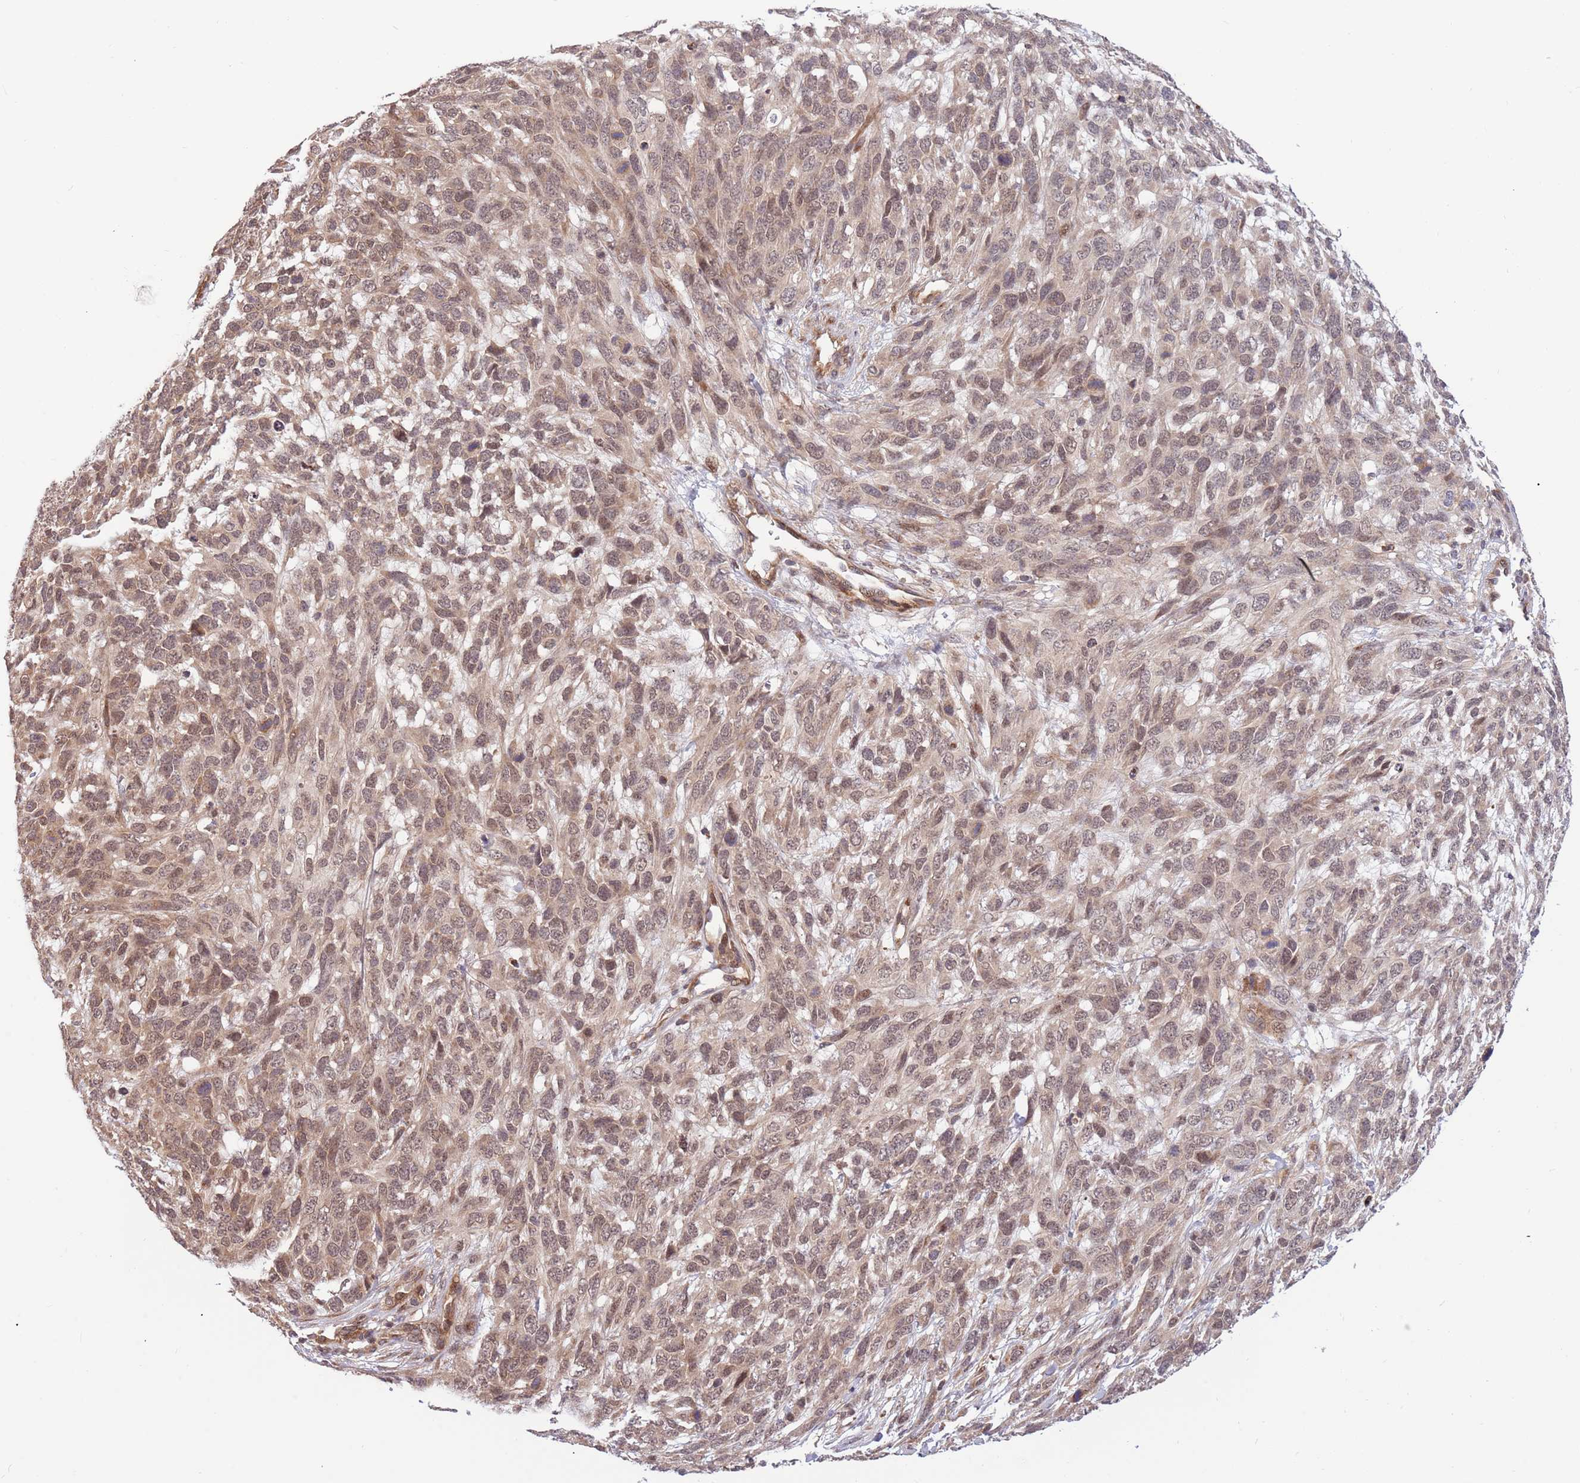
{"staining": {"intensity": "weak", "quantity": ">75%", "location": "cytoplasmic/membranous,nuclear"}, "tissue": "melanoma", "cell_type": "Tumor cells", "image_type": "cancer", "snomed": [{"axis": "morphology", "description": "Normal morphology"}, {"axis": "morphology", "description": "Malignant melanoma, NOS"}, {"axis": "topography", "description": "Skin"}], "caption": "Melanoma stained for a protein displays weak cytoplasmic/membranous and nuclear positivity in tumor cells.", "gene": "HAUS3", "patient": {"sex": "female", "age": 72}}